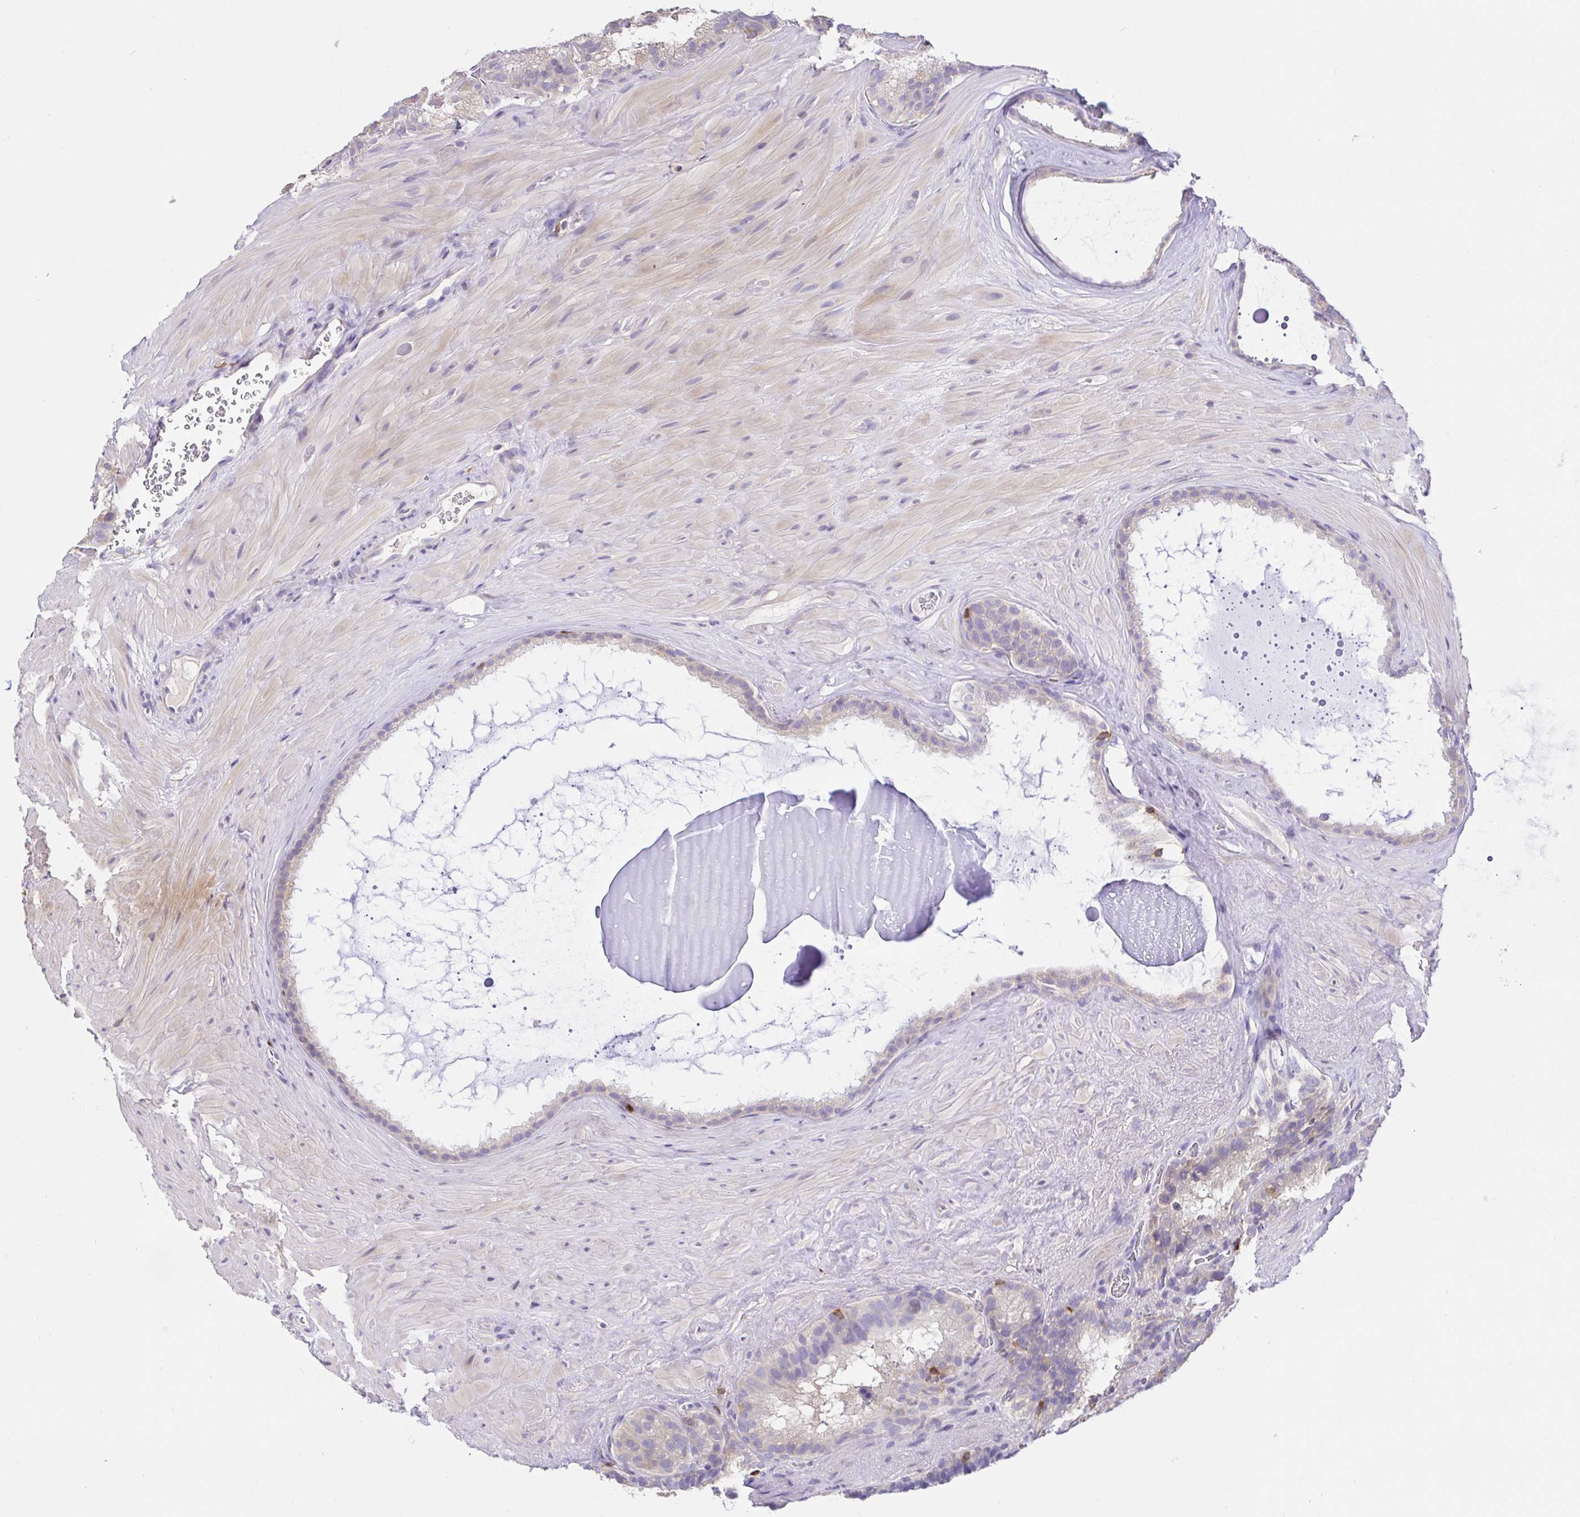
{"staining": {"intensity": "weak", "quantity": "<25%", "location": "cytoplasmic/membranous"}, "tissue": "seminal vesicle", "cell_type": "Glandular cells", "image_type": "normal", "snomed": [{"axis": "morphology", "description": "Normal tissue, NOS"}, {"axis": "topography", "description": "Seminal veicle"}], "caption": "High power microscopy histopathology image of an immunohistochemistry (IHC) micrograph of benign seminal vesicle, revealing no significant positivity in glandular cells.", "gene": "SKAP1", "patient": {"sex": "male", "age": 60}}